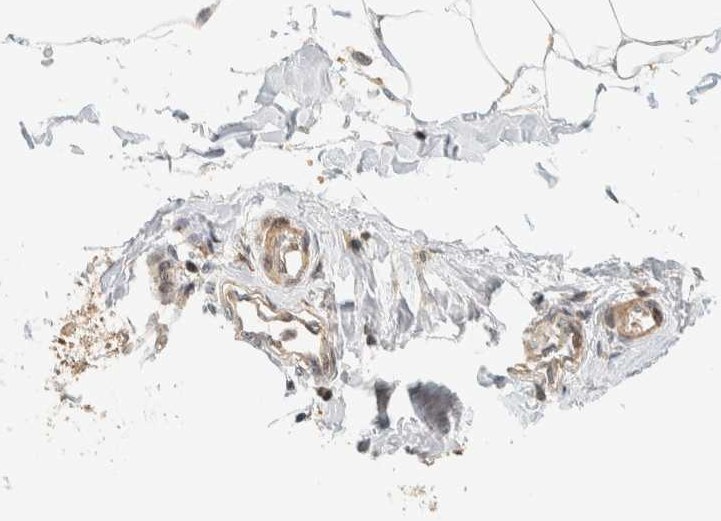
{"staining": {"intensity": "negative", "quantity": "none", "location": "none"}, "tissue": "adipose tissue", "cell_type": "Adipocytes", "image_type": "normal", "snomed": [{"axis": "morphology", "description": "Normal tissue, NOS"}, {"axis": "morphology", "description": "Adenocarcinoma, NOS"}, {"axis": "topography", "description": "Colon"}, {"axis": "topography", "description": "Peripheral nerve tissue"}], "caption": "IHC micrograph of benign human adipose tissue stained for a protein (brown), which shows no staining in adipocytes. Nuclei are stained in blue.", "gene": "ARFGEF1", "patient": {"sex": "male", "age": 14}}